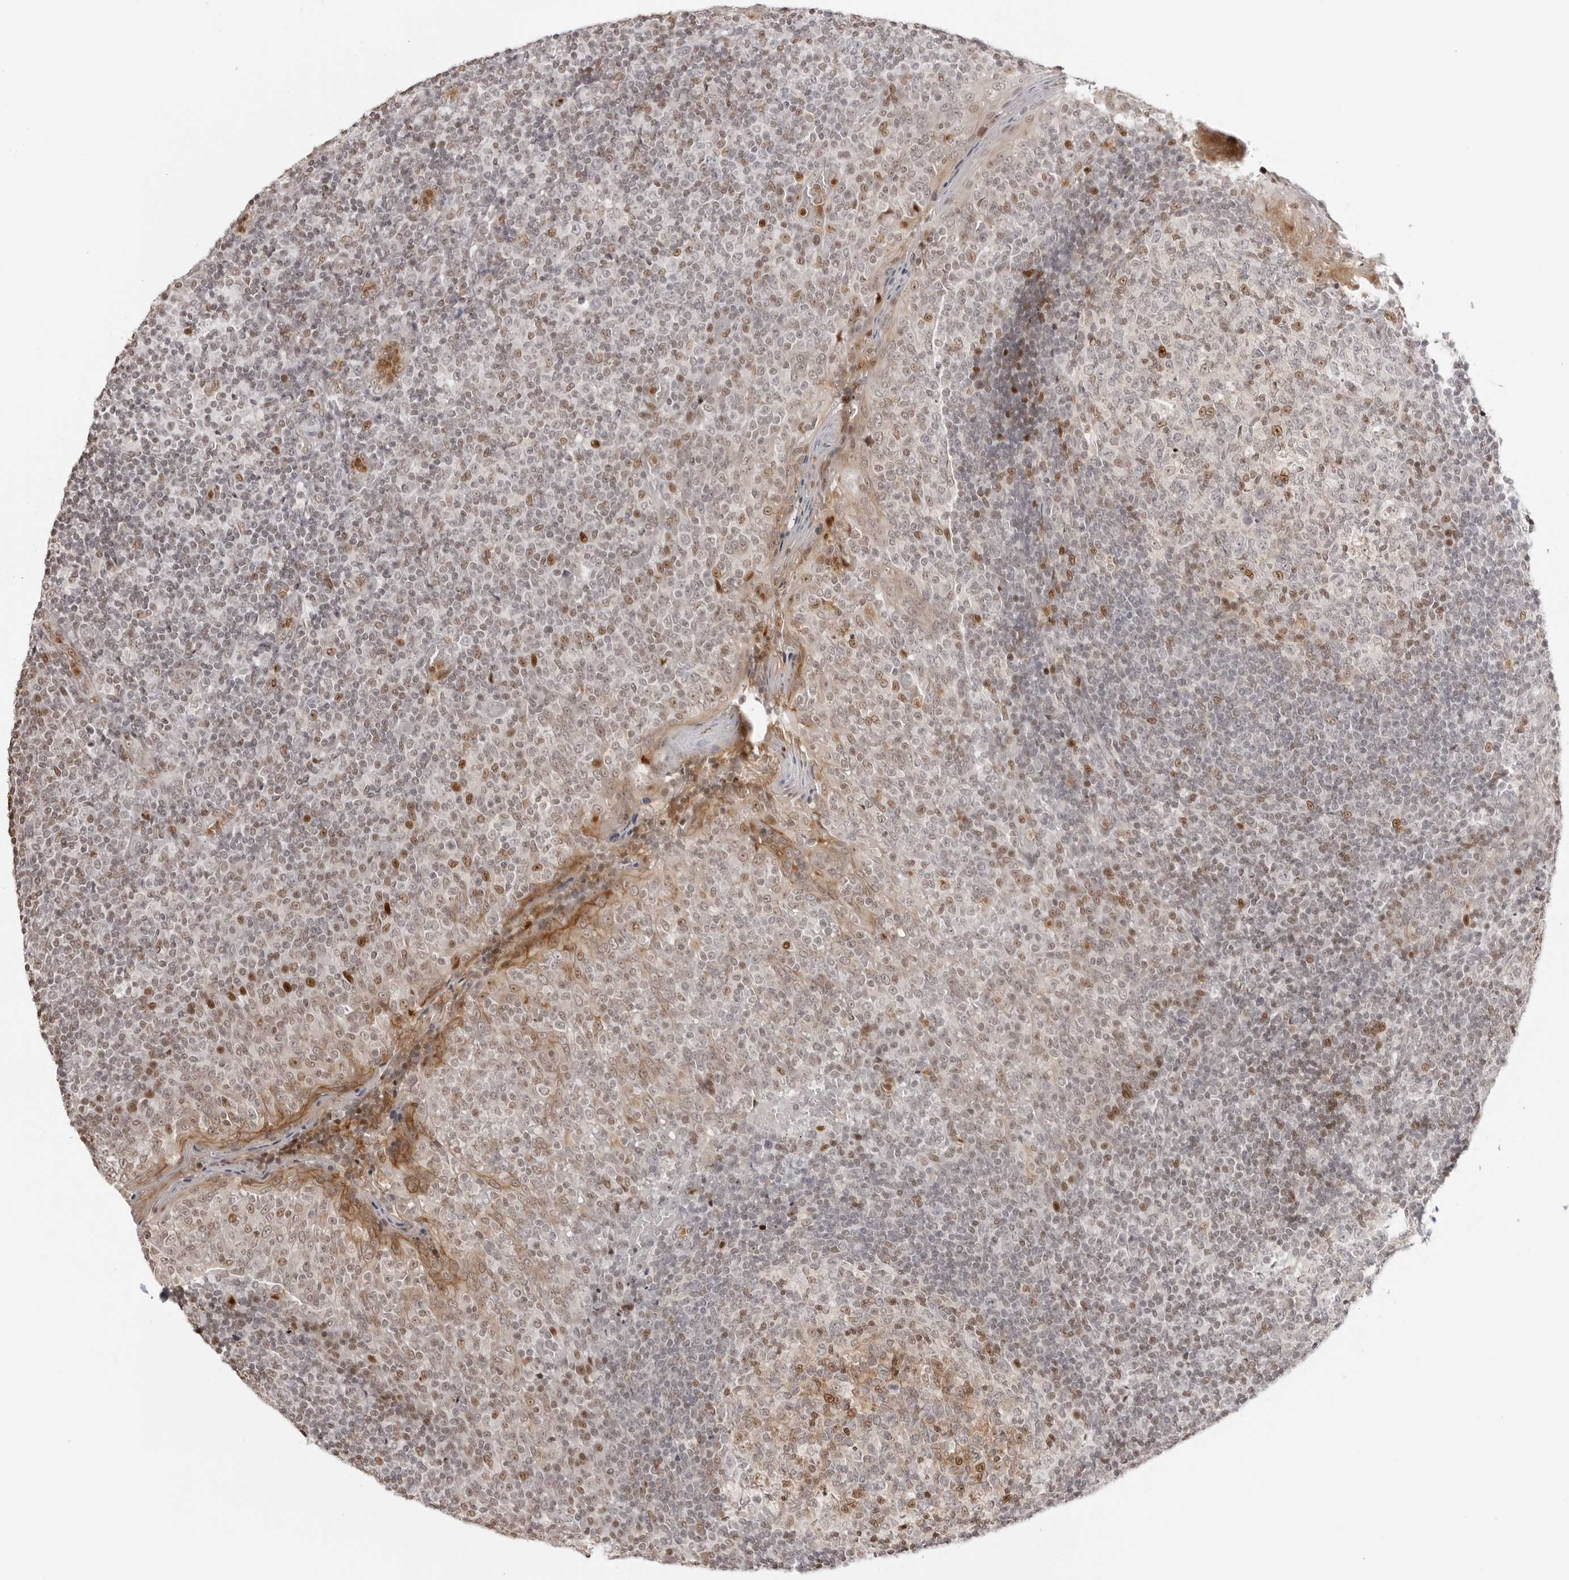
{"staining": {"intensity": "moderate", "quantity": "<25%", "location": "cytoplasmic/membranous,nuclear"}, "tissue": "tonsil", "cell_type": "Germinal center cells", "image_type": "normal", "snomed": [{"axis": "morphology", "description": "Normal tissue, NOS"}, {"axis": "topography", "description": "Tonsil"}], "caption": "Germinal center cells exhibit low levels of moderate cytoplasmic/membranous,nuclear staining in about <25% of cells in unremarkable tonsil. (DAB IHC with brightfield microscopy, high magnification).", "gene": "RNF146", "patient": {"sex": "female", "age": 19}}